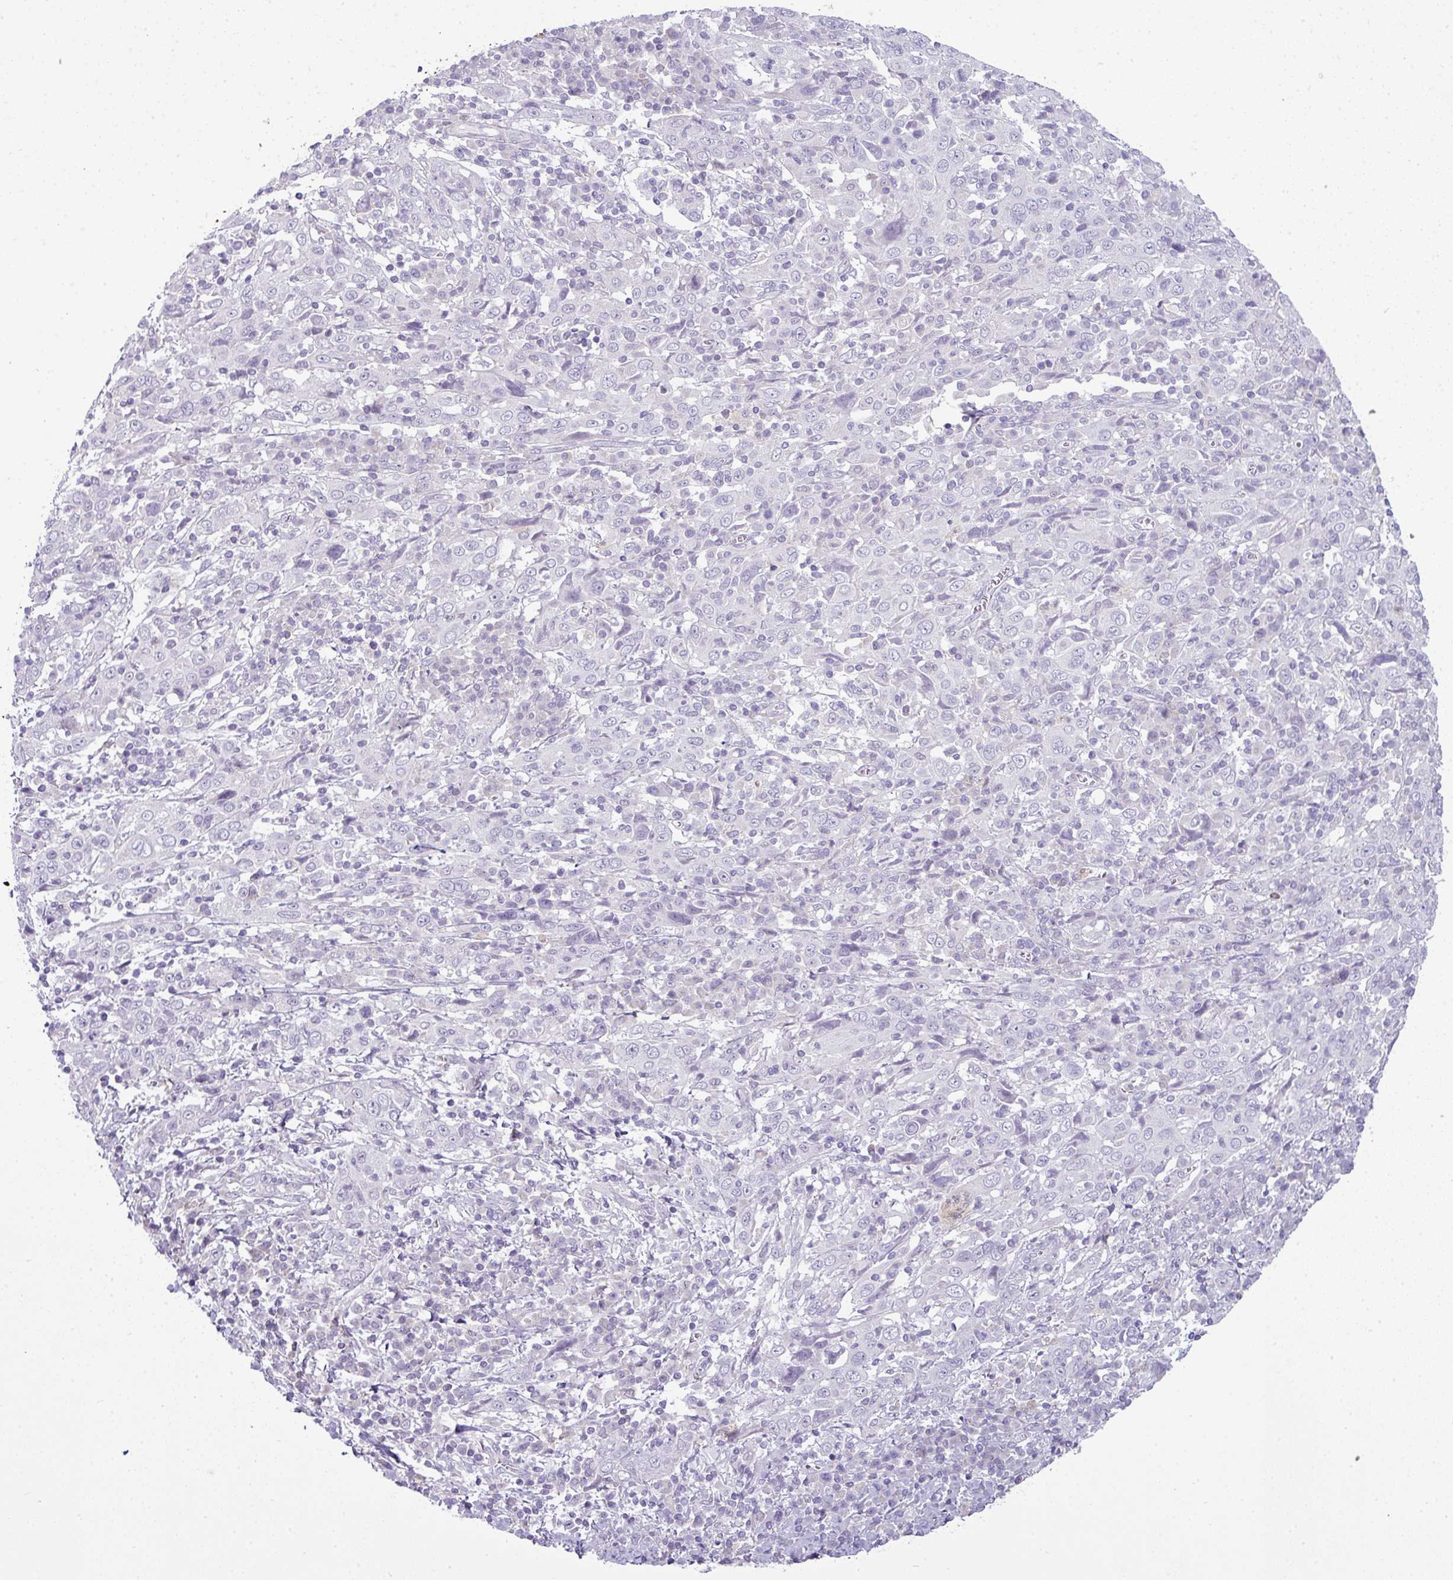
{"staining": {"intensity": "negative", "quantity": "none", "location": "none"}, "tissue": "cervical cancer", "cell_type": "Tumor cells", "image_type": "cancer", "snomed": [{"axis": "morphology", "description": "Squamous cell carcinoma, NOS"}, {"axis": "topography", "description": "Cervix"}], "caption": "A micrograph of human cervical cancer (squamous cell carcinoma) is negative for staining in tumor cells.", "gene": "HBEGF", "patient": {"sex": "female", "age": 46}}